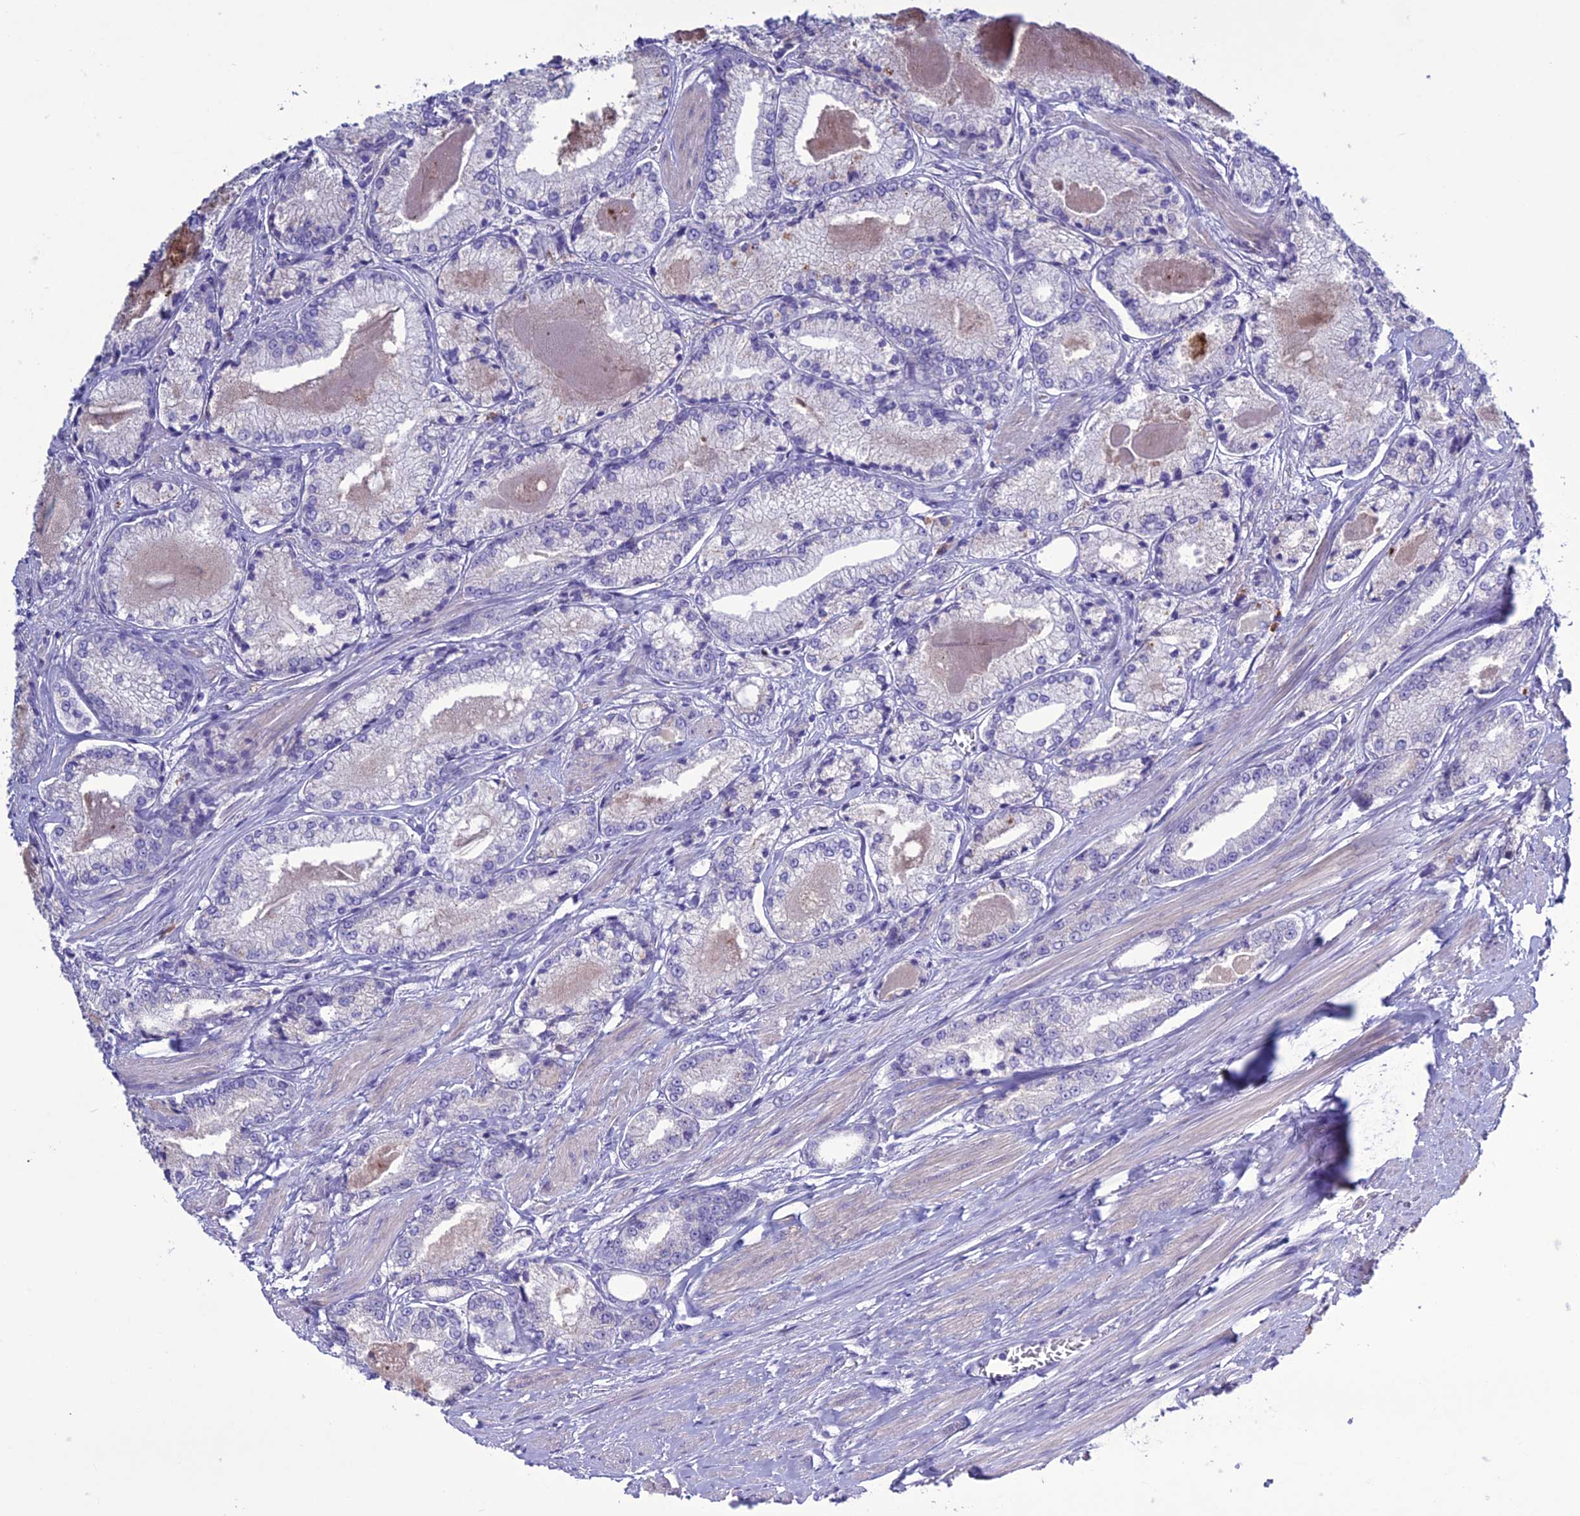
{"staining": {"intensity": "negative", "quantity": "none", "location": "none"}, "tissue": "prostate cancer", "cell_type": "Tumor cells", "image_type": "cancer", "snomed": [{"axis": "morphology", "description": "Adenocarcinoma, Low grade"}, {"axis": "topography", "description": "Prostate"}], "caption": "The micrograph exhibits no significant positivity in tumor cells of prostate cancer.", "gene": "CLEC2L", "patient": {"sex": "male", "age": 68}}